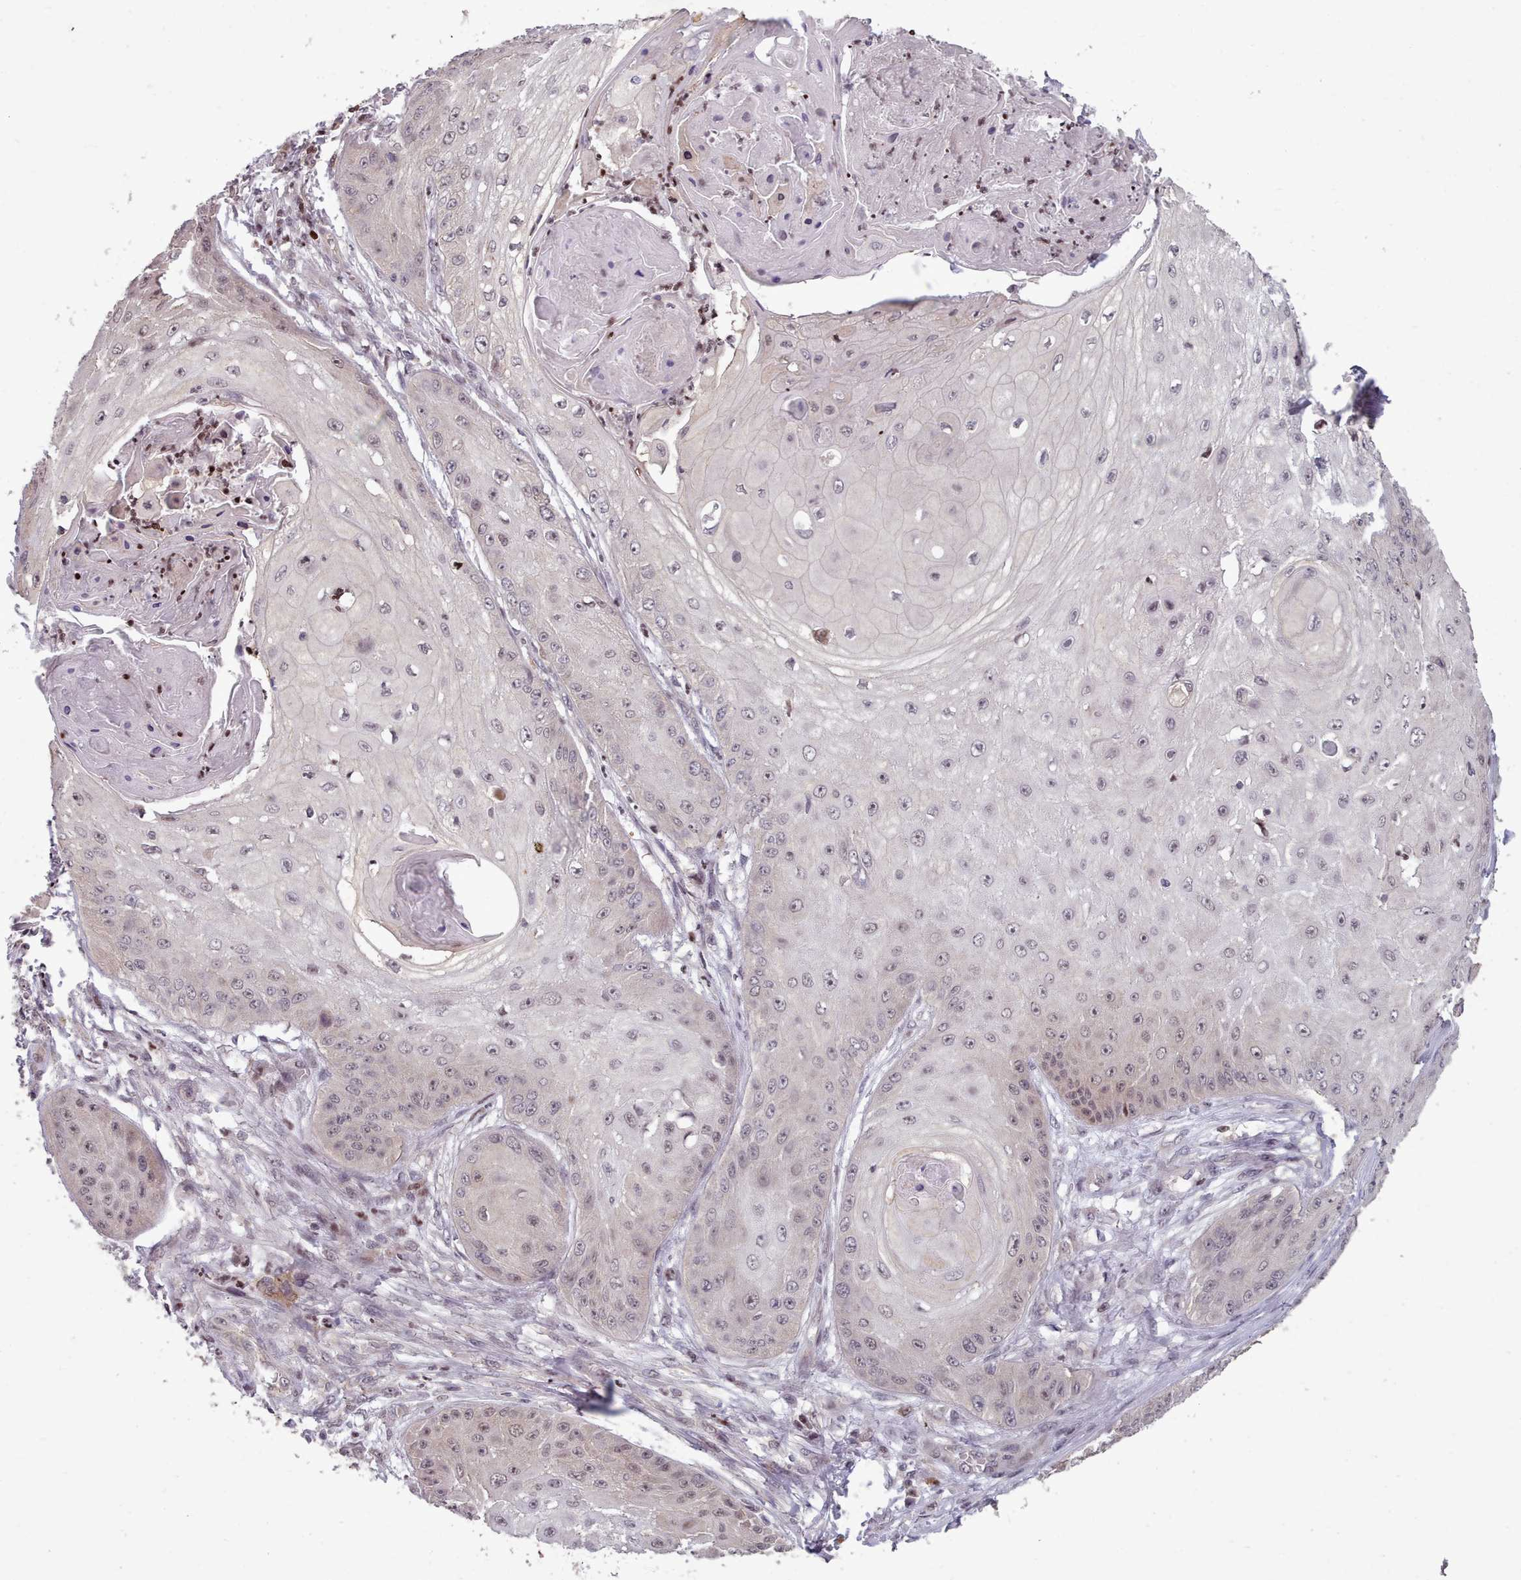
{"staining": {"intensity": "negative", "quantity": "none", "location": "none"}, "tissue": "skin cancer", "cell_type": "Tumor cells", "image_type": "cancer", "snomed": [{"axis": "morphology", "description": "Squamous cell carcinoma, NOS"}, {"axis": "topography", "description": "Skin"}], "caption": "A histopathology image of skin cancer (squamous cell carcinoma) stained for a protein exhibits no brown staining in tumor cells.", "gene": "ENSA", "patient": {"sex": "male", "age": 70}}